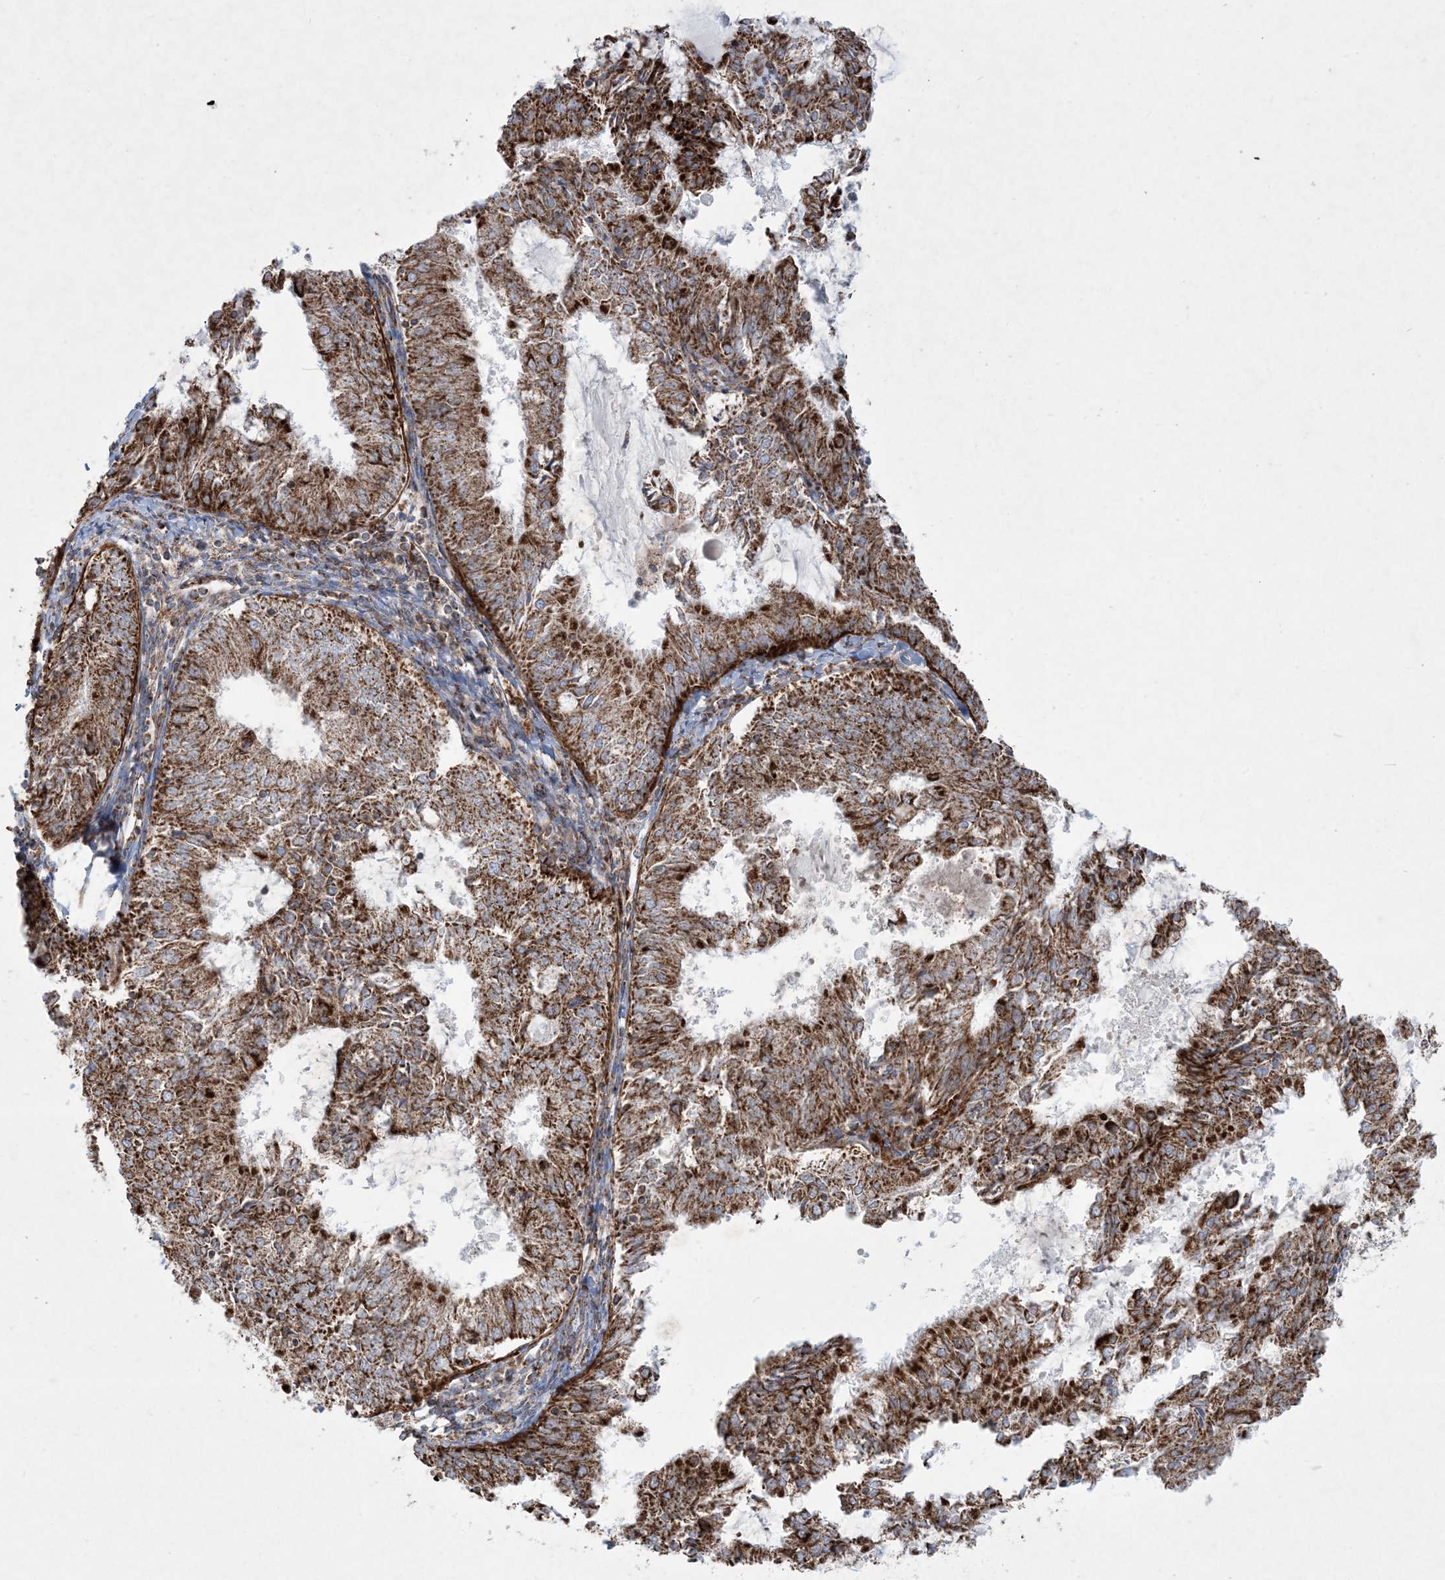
{"staining": {"intensity": "strong", "quantity": ">75%", "location": "cytoplasmic/membranous"}, "tissue": "endometrial cancer", "cell_type": "Tumor cells", "image_type": "cancer", "snomed": [{"axis": "morphology", "description": "Adenocarcinoma, NOS"}, {"axis": "topography", "description": "Endometrium"}], "caption": "Immunohistochemistry (IHC) staining of endometrial adenocarcinoma, which exhibits high levels of strong cytoplasmic/membranous expression in approximately >75% of tumor cells indicating strong cytoplasmic/membranous protein staining. The staining was performed using DAB (3,3'-diaminobenzidine) (brown) for protein detection and nuclei were counterstained in hematoxylin (blue).", "gene": "BEND4", "patient": {"sex": "female", "age": 57}}